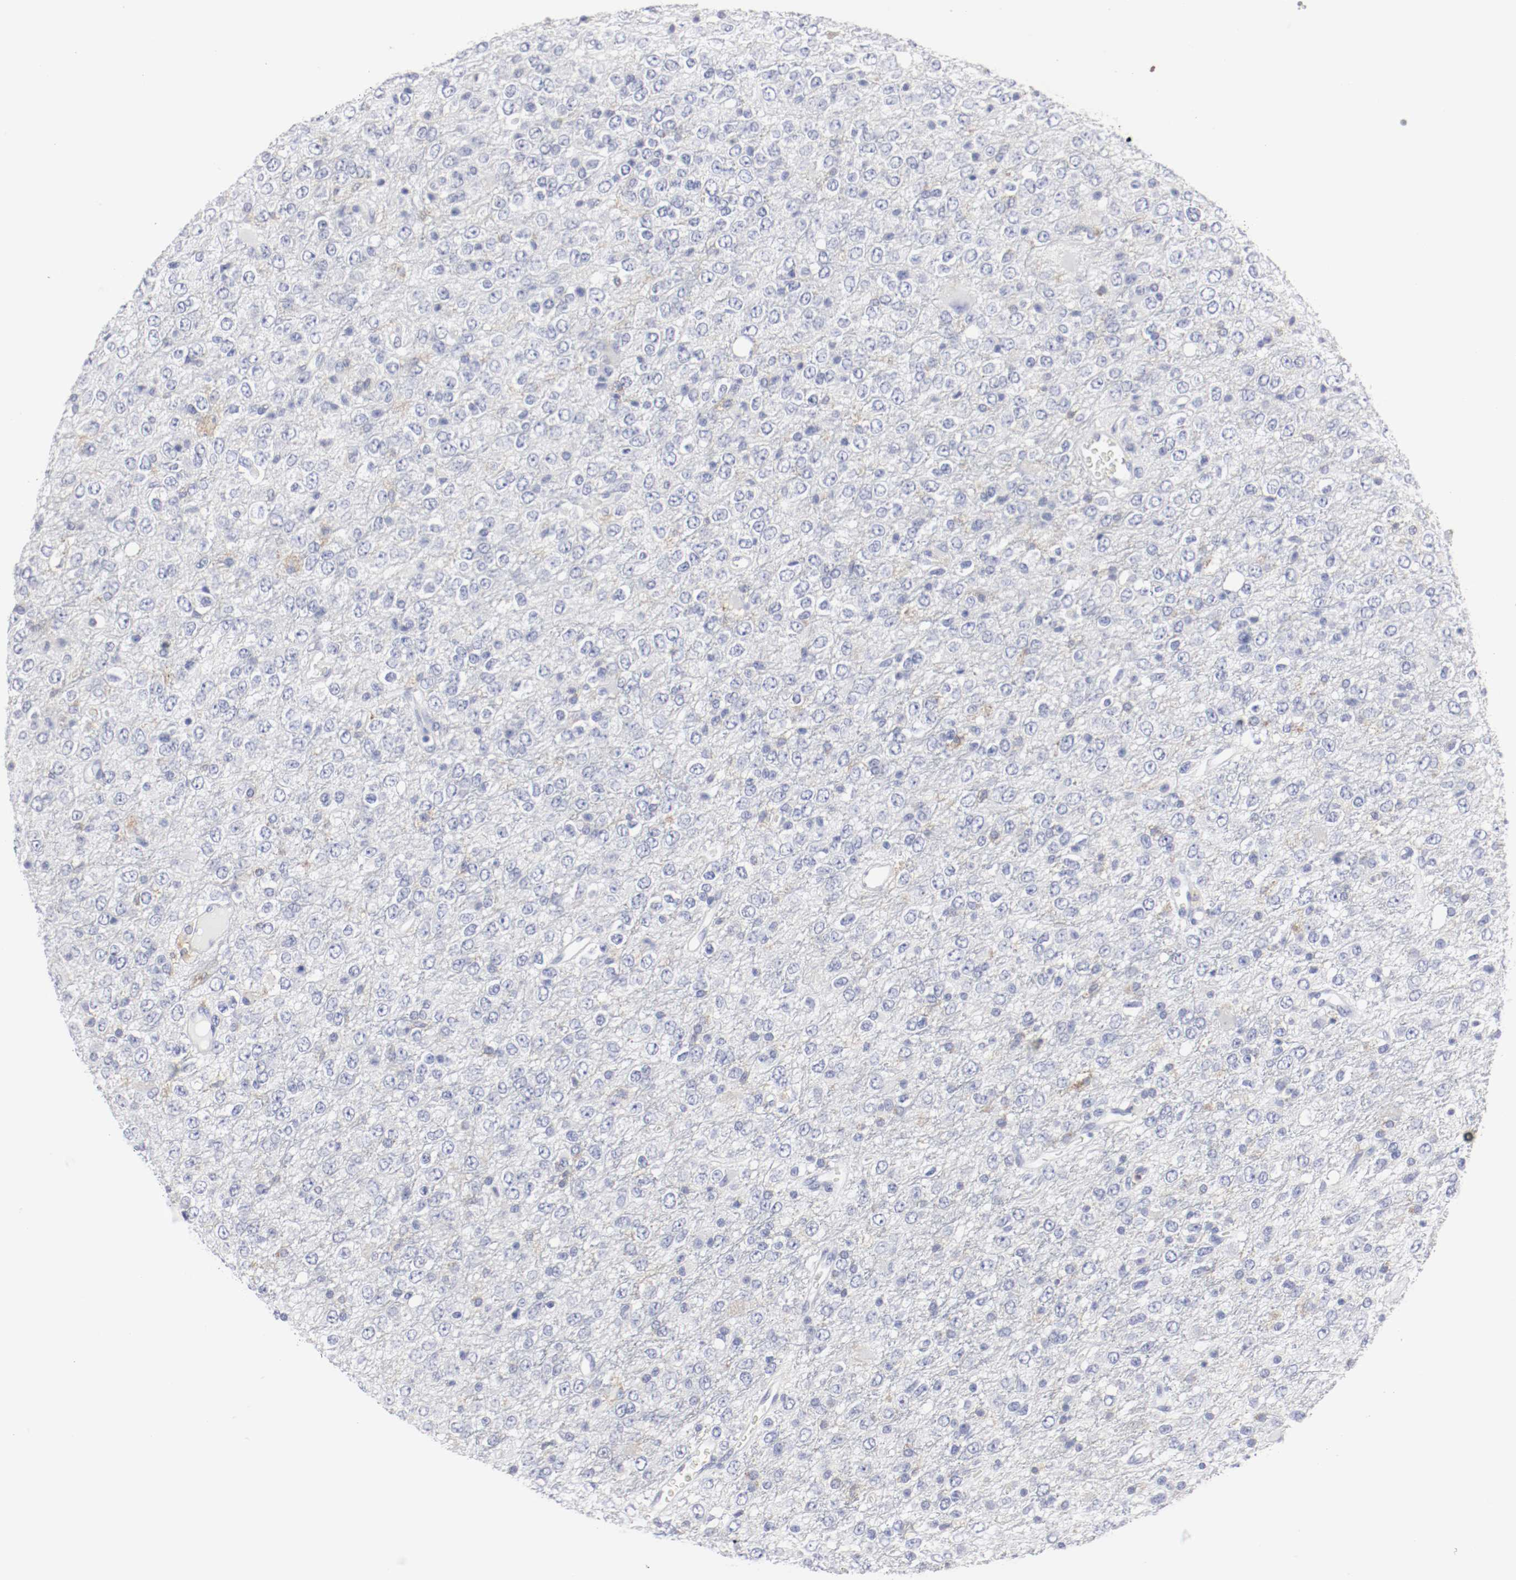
{"staining": {"intensity": "negative", "quantity": "none", "location": "none"}, "tissue": "glioma", "cell_type": "Tumor cells", "image_type": "cancer", "snomed": [{"axis": "morphology", "description": "Glioma, malignant, High grade"}, {"axis": "topography", "description": "pancreas cauda"}], "caption": "DAB immunohistochemical staining of human glioma exhibits no significant positivity in tumor cells.", "gene": "ITGAX", "patient": {"sex": "male", "age": 60}}